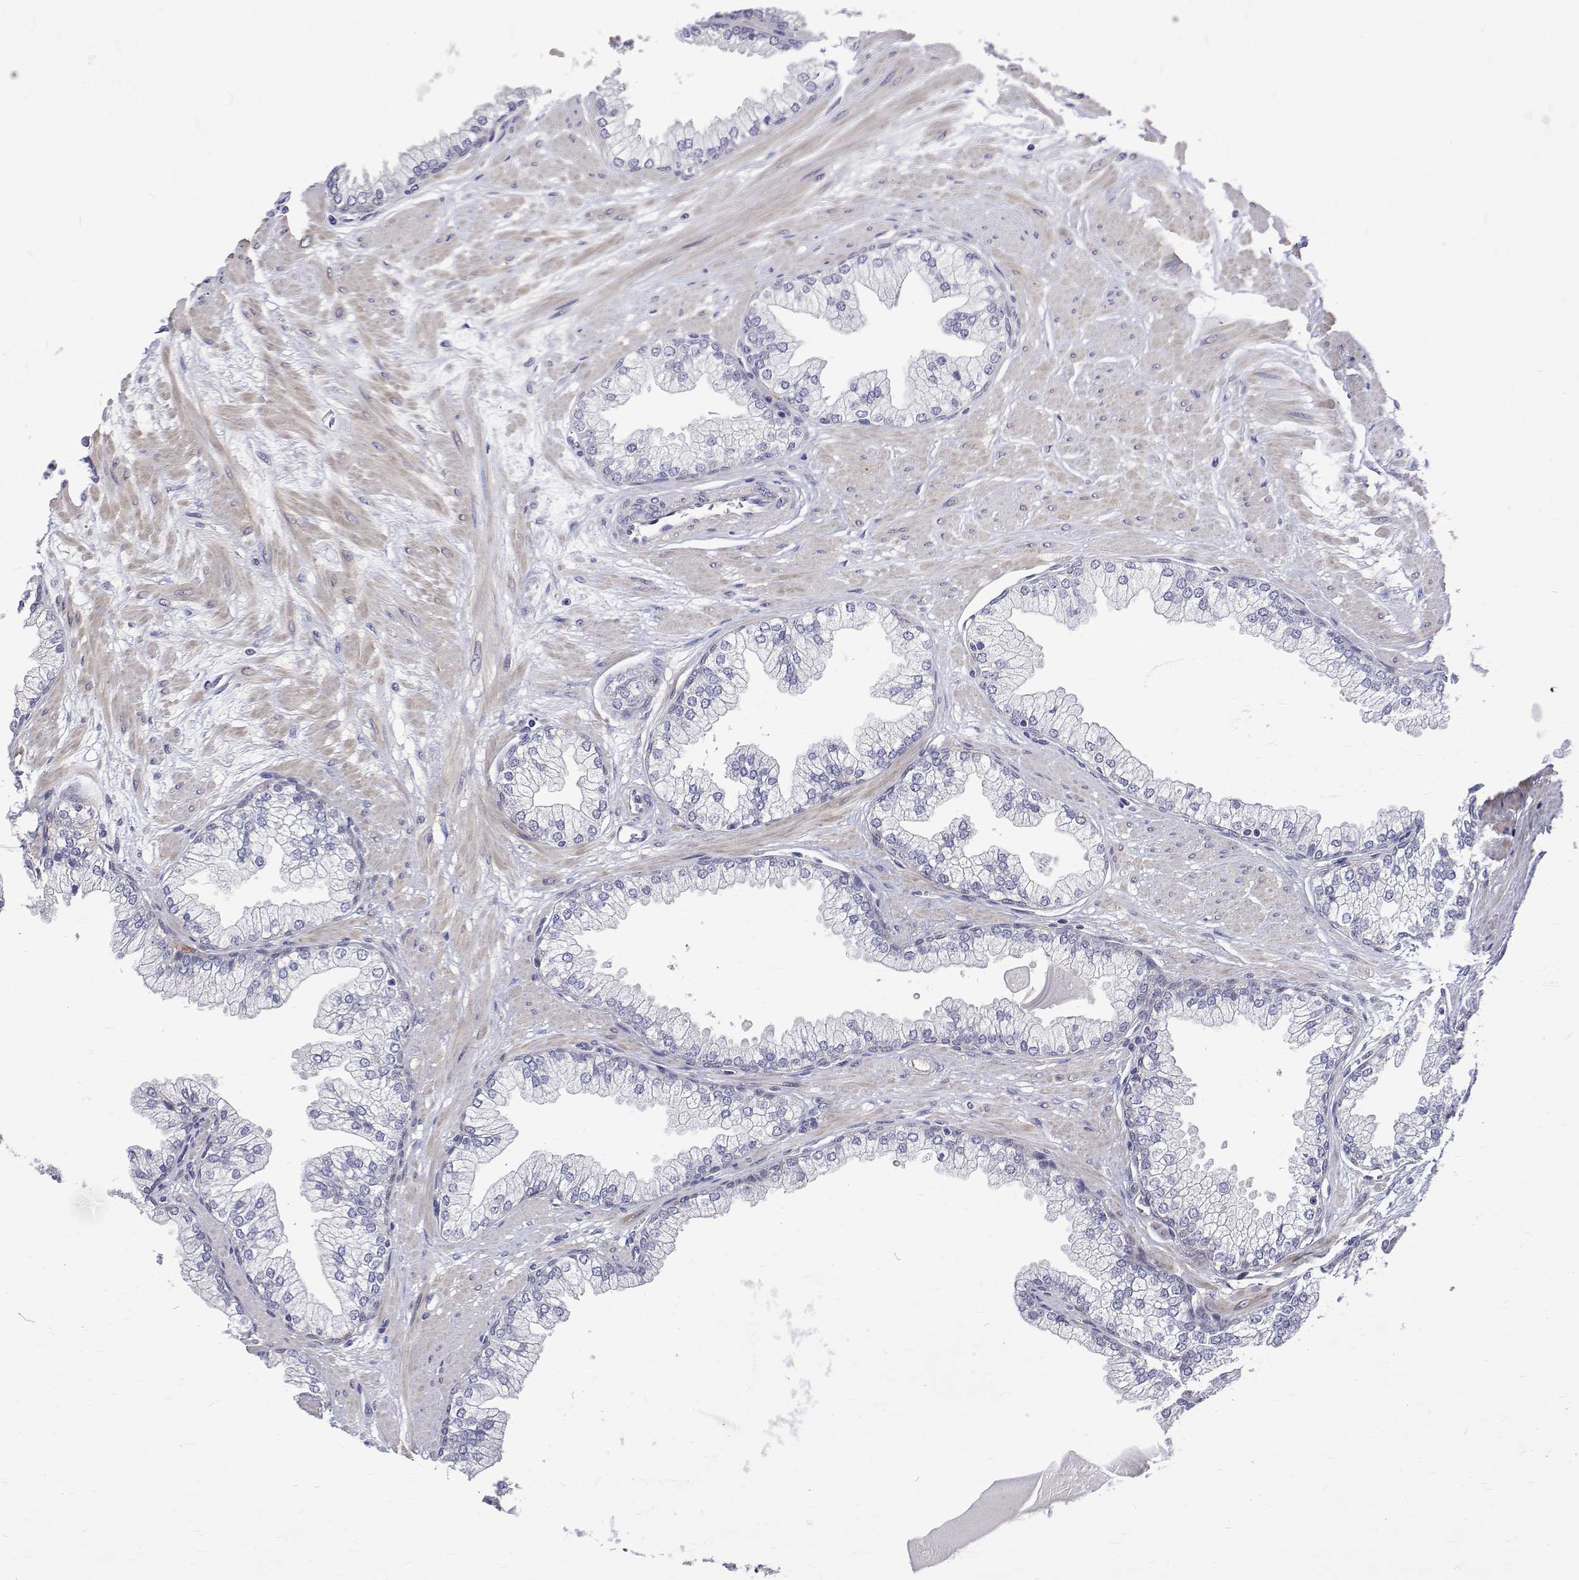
{"staining": {"intensity": "negative", "quantity": "none", "location": "none"}, "tissue": "prostate", "cell_type": "Glandular cells", "image_type": "normal", "snomed": [{"axis": "morphology", "description": "Normal tissue, NOS"}, {"axis": "topography", "description": "Prostate"}, {"axis": "topography", "description": "Peripheral nerve tissue"}], "caption": "Immunohistochemistry image of benign prostate: human prostate stained with DAB (3,3'-diaminobenzidine) demonstrates no significant protein staining in glandular cells.", "gene": "PADI1", "patient": {"sex": "male", "age": 61}}